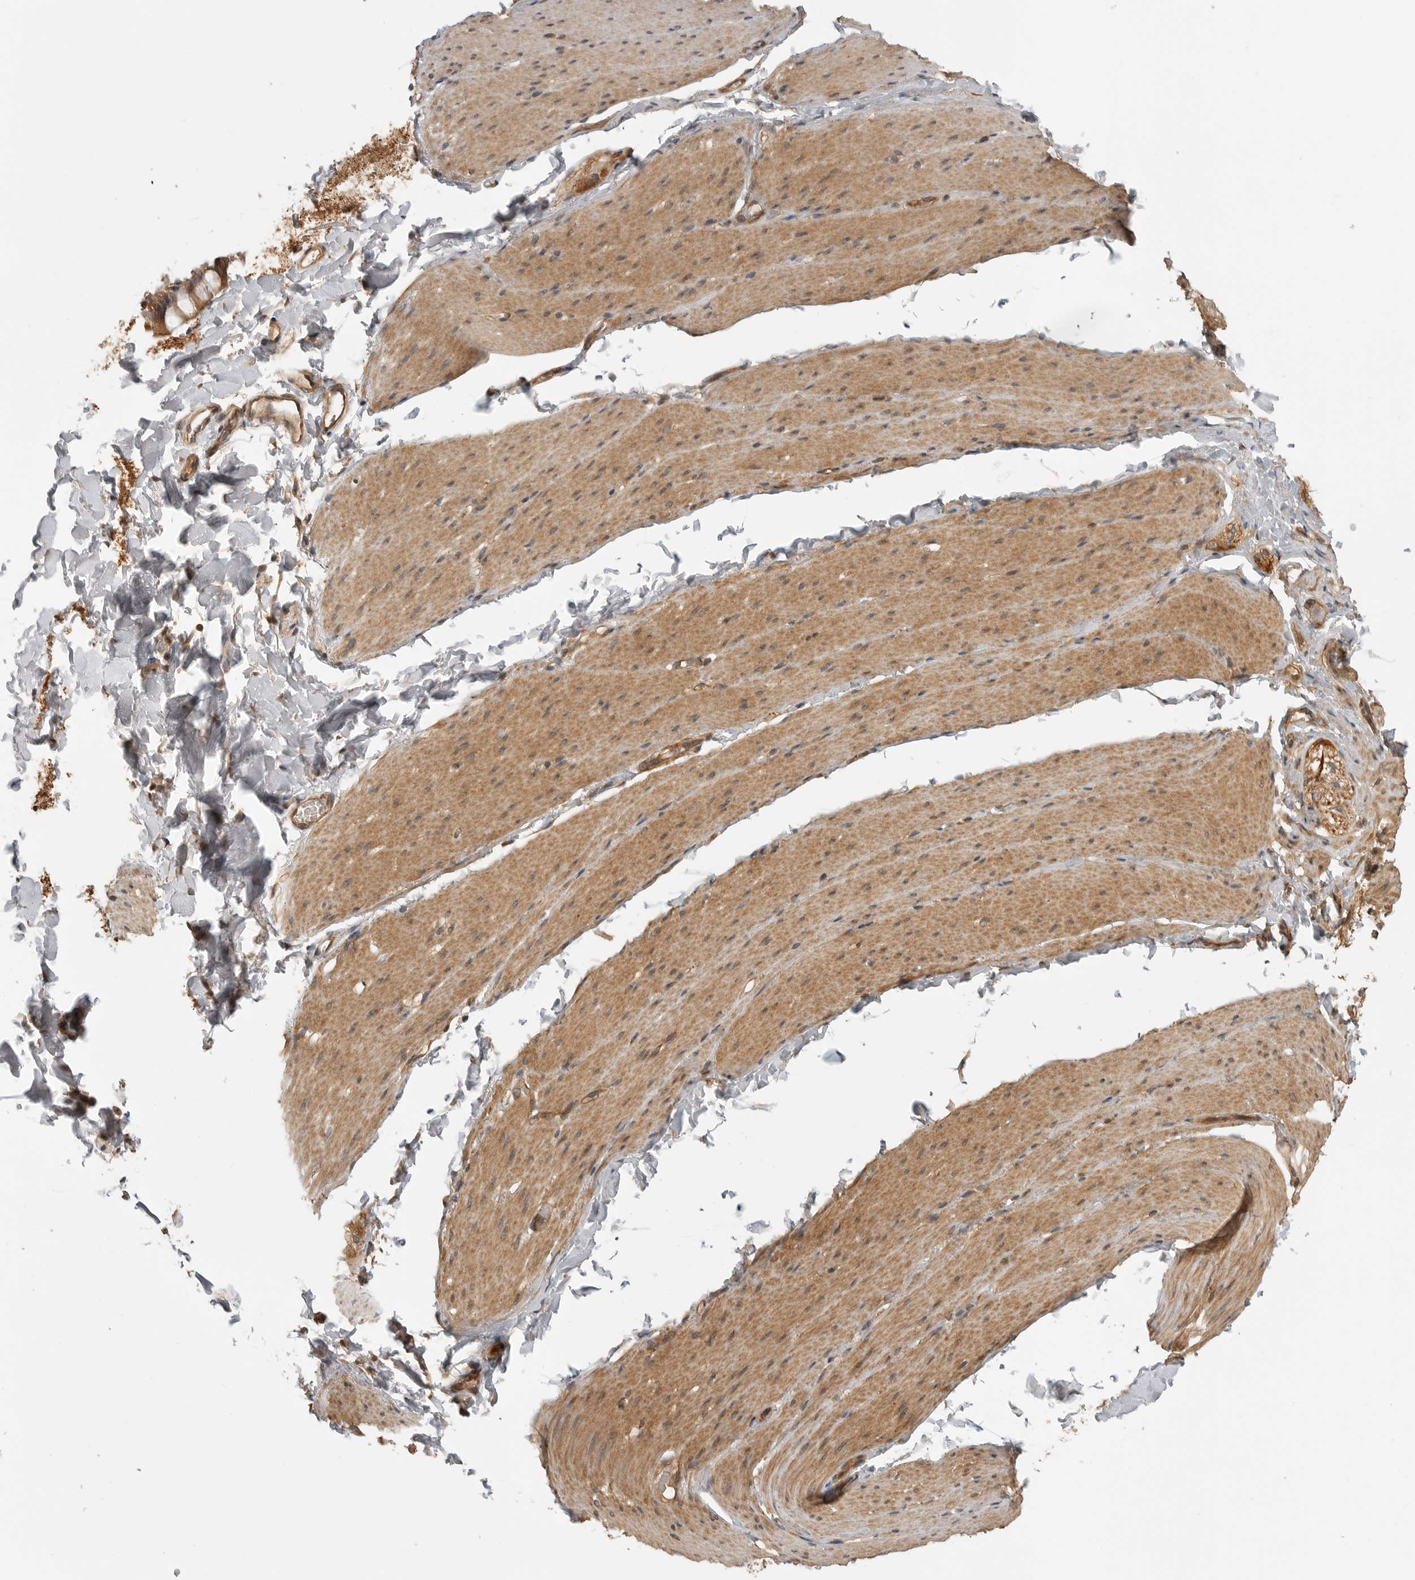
{"staining": {"intensity": "moderate", "quantity": ">75%", "location": "cytoplasmic/membranous"}, "tissue": "smooth muscle", "cell_type": "Smooth muscle cells", "image_type": "normal", "snomed": [{"axis": "morphology", "description": "Normal tissue, NOS"}, {"axis": "topography", "description": "Smooth muscle"}, {"axis": "topography", "description": "Small intestine"}], "caption": "Benign smooth muscle was stained to show a protein in brown. There is medium levels of moderate cytoplasmic/membranous staining in about >75% of smooth muscle cells. (Stains: DAB (3,3'-diaminobenzidine) in brown, nuclei in blue, Microscopy: brightfield microscopy at high magnification).", "gene": "CUEDC1", "patient": {"sex": "female", "age": 84}}